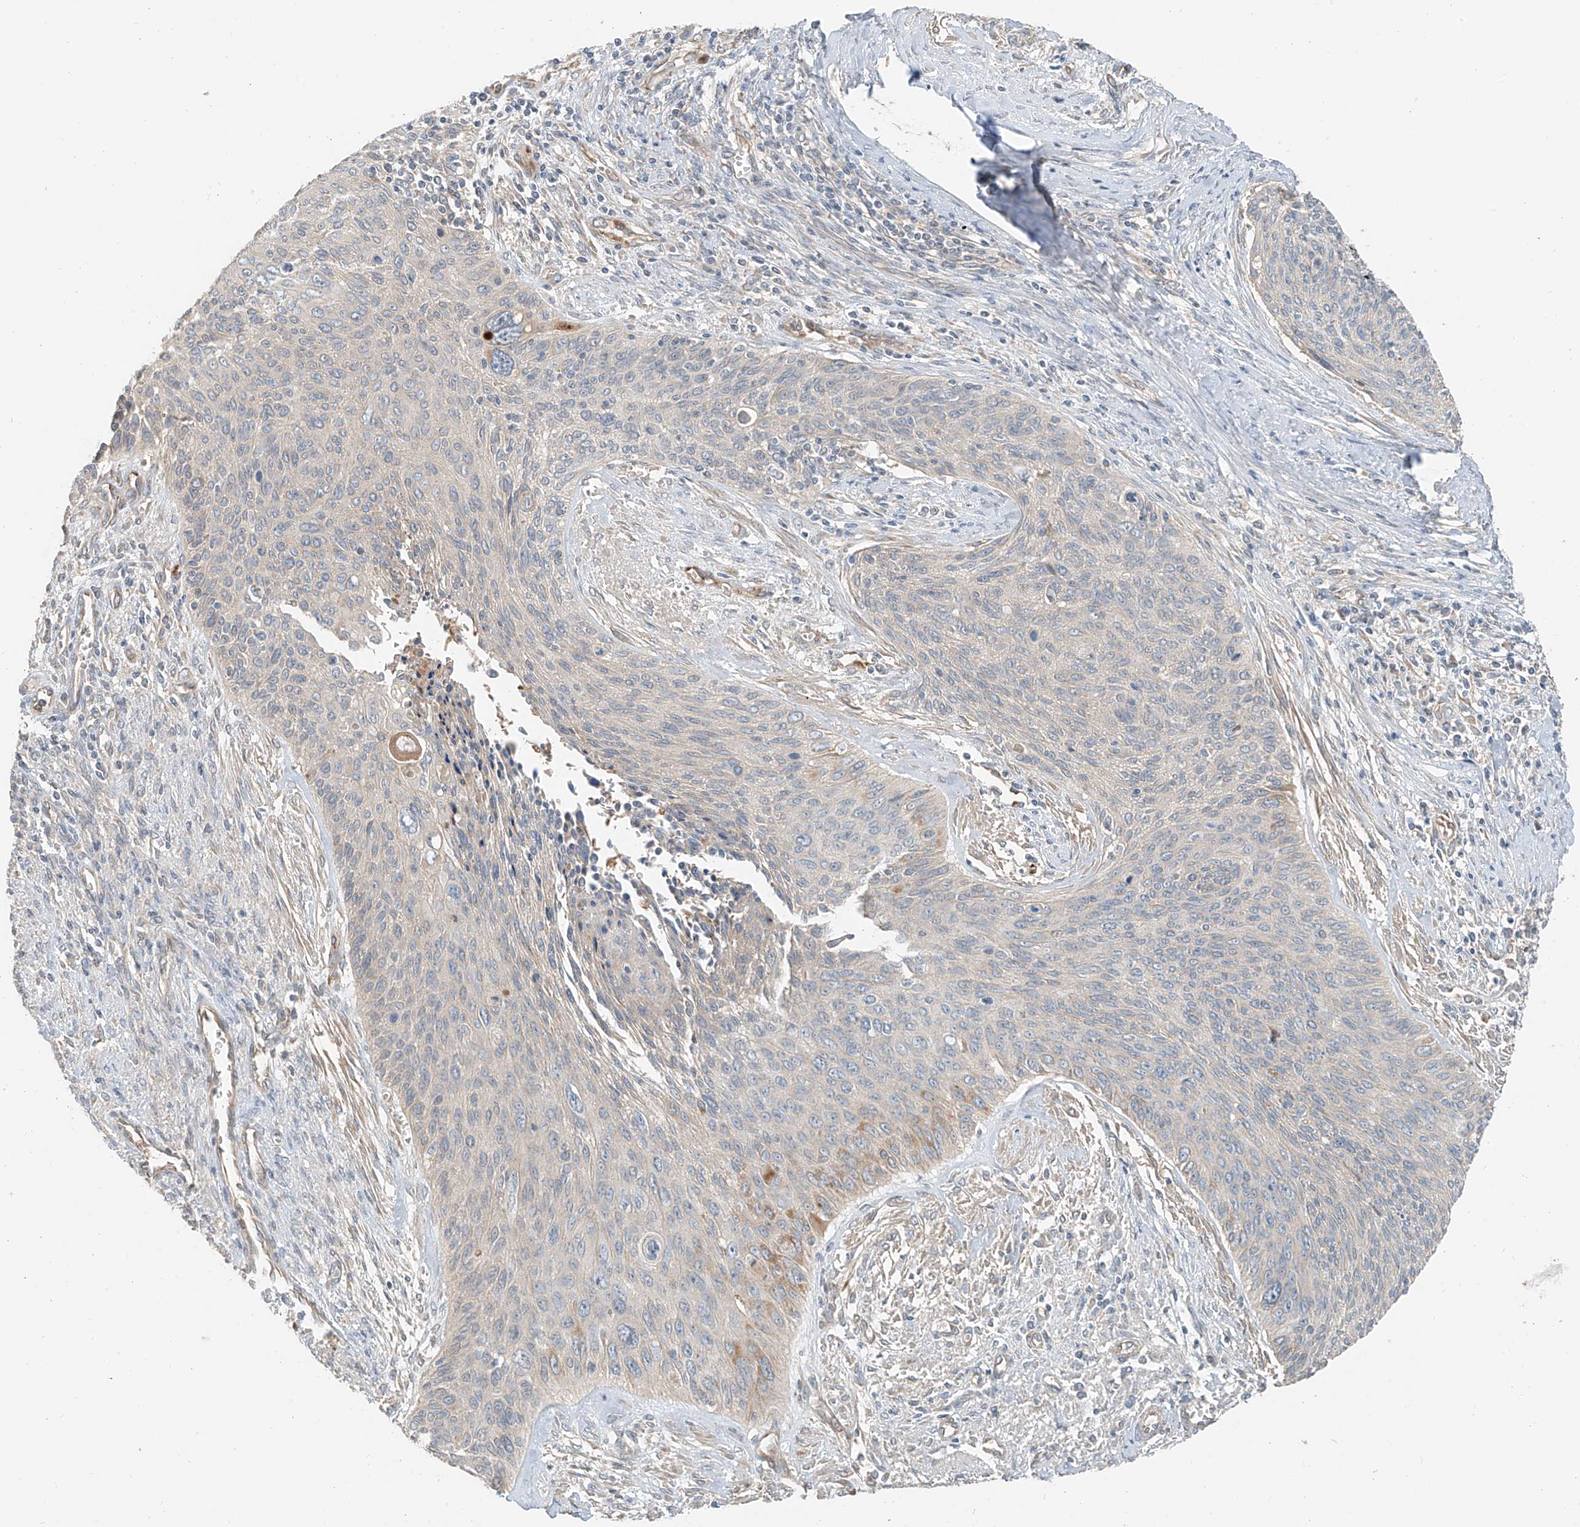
{"staining": {"intensity": "weak", "quantity": "<25%", "location": "cytoplasmic/membranous"}, "tissue": "cervical cancer", "cell_type": "Tumor cells", "image_type": "cancer", "snomed": [{"axis": "morphology", "description": "Squamous cell carcinoma, NOS"}, {"axis": "topography", "description": "Cervix"}], "caption": "This is an IHC image of cervical cancer. There is no positivity in tumor cells.", "gene": "FSTL1", "patient": {"sex": "female", "age": 55}}